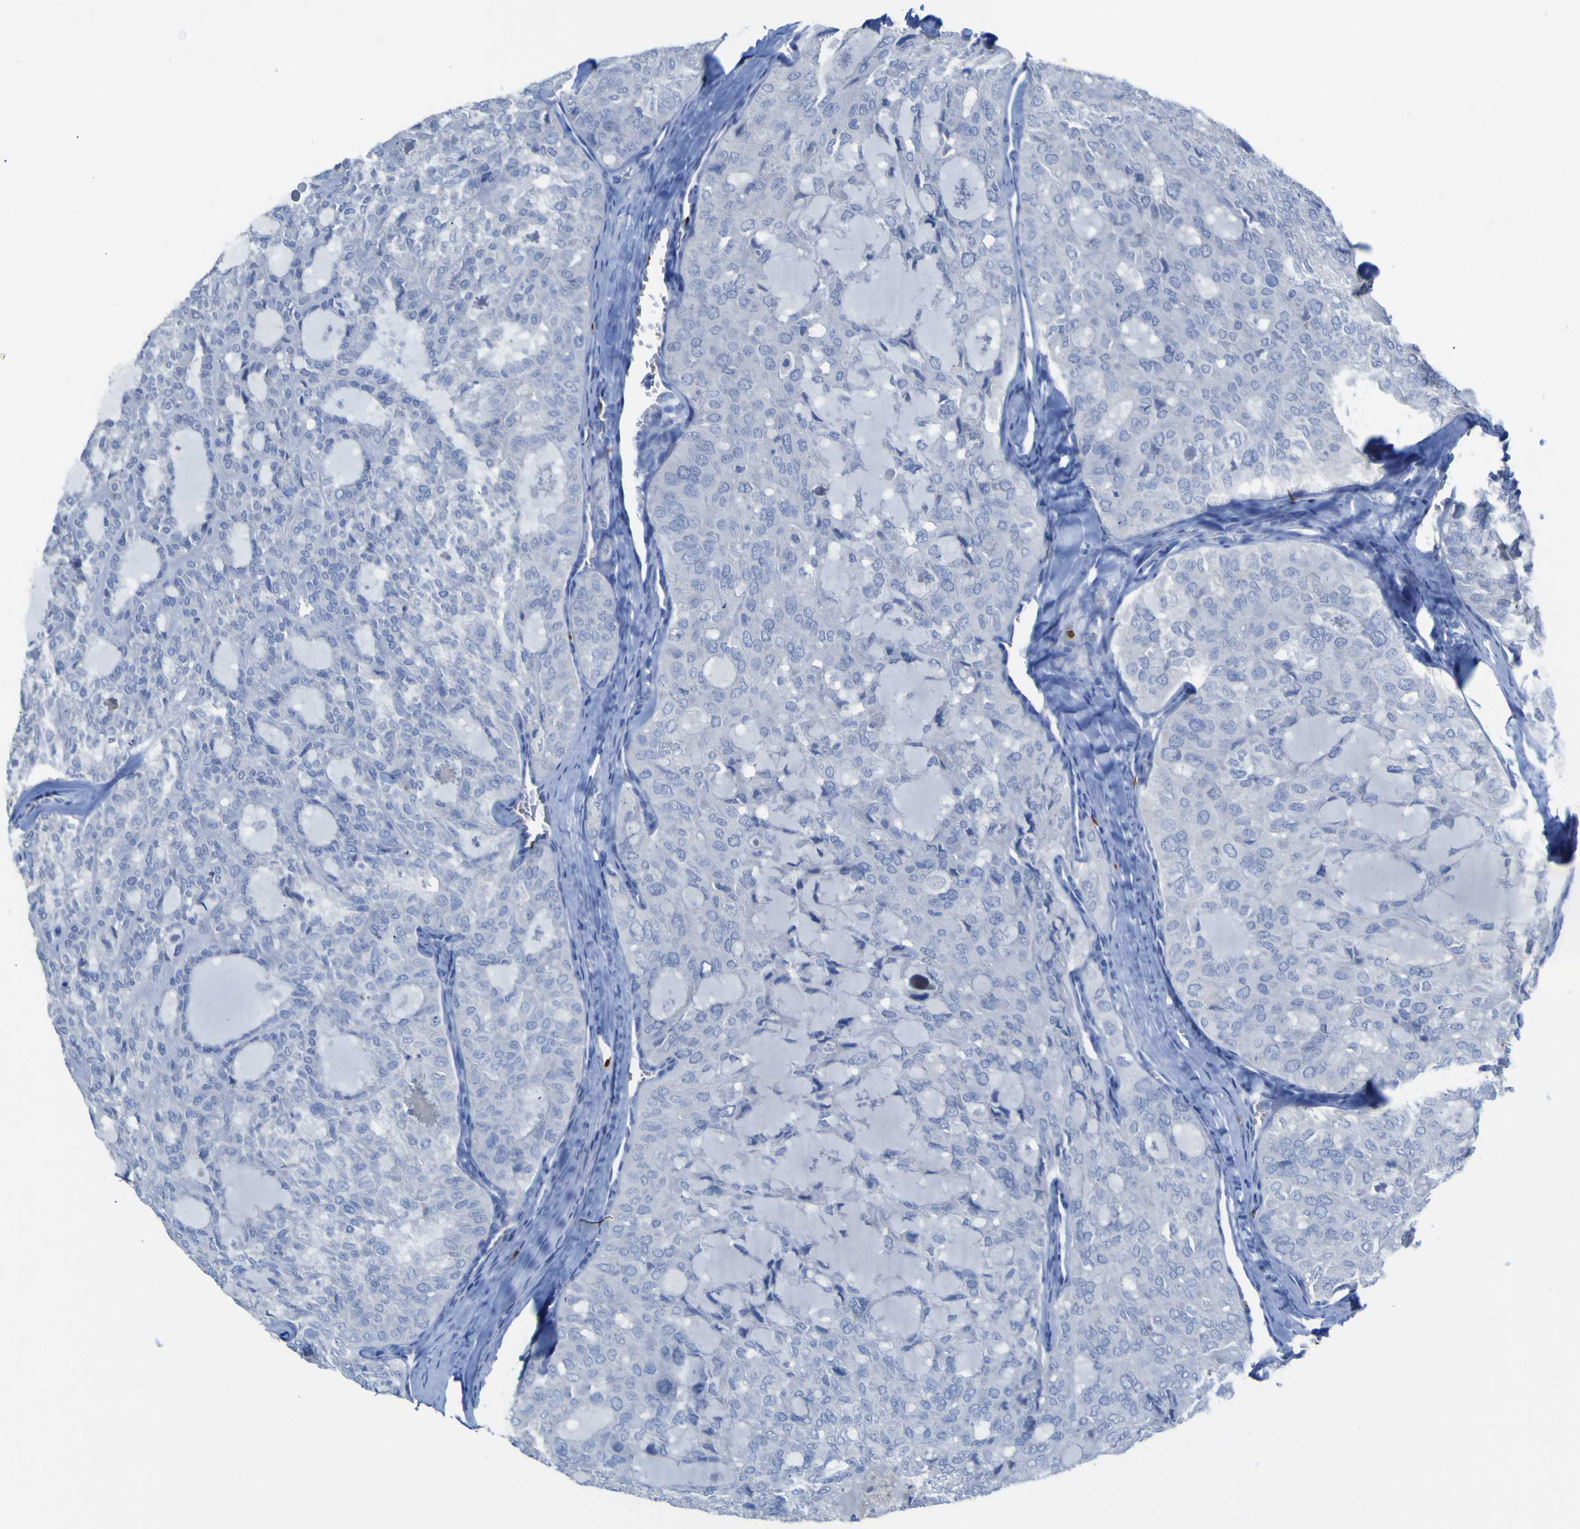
{"staining": {"intensity": "negative", "quantity": "none", "location": "none"}, "tissue": "thyroid cancer", "cell_type": "Tumor cells", "image_type": "cancer", "snomed": [{"axis": "morphology", "description": "Follicular adenoma carcinoma, NOS"}, {"axis": "topography", "description": "Thyroid gland"}], "caption": "DAB immunohistochemical staining of human thyroid cancer shows no significant expression in tumor cells.", "gene": "GCM1", "patient": {"sex": "male", "age": 75}}